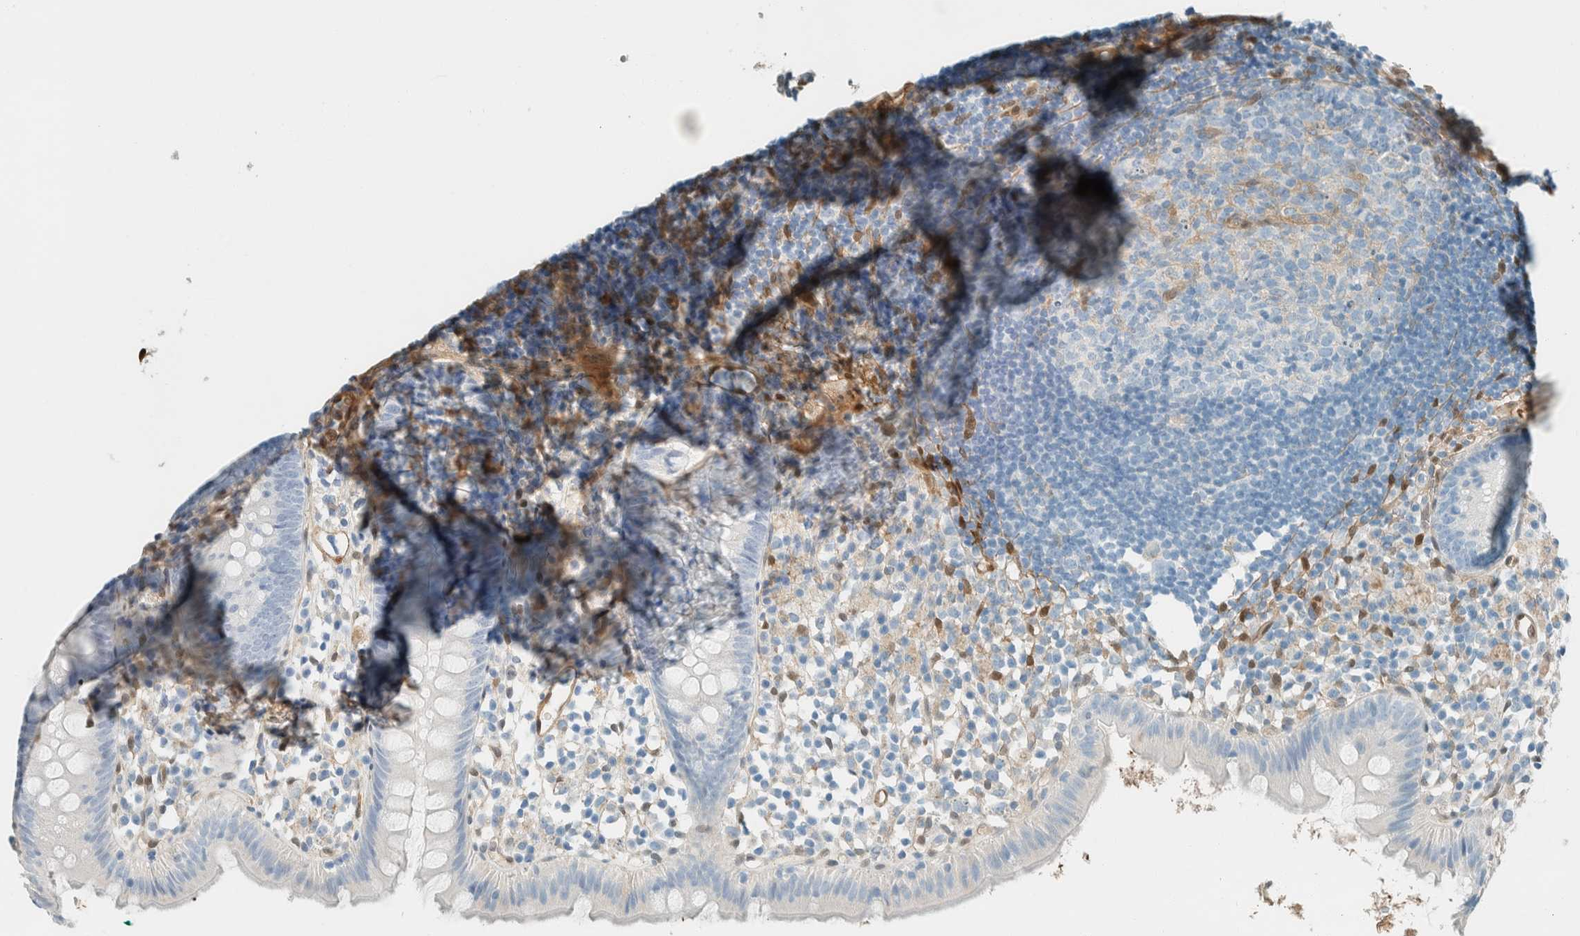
{"staining": {"intensity": "weak", "quantity": "<25%", "location": "cytoplasmic/membranous"}, "tissue": "appendix", "cell_type": "Glandular cells", "image_type": "normal", "snomed": [{"axis": "morphology", "description": "Normal tissue, NOS"}, {"axis": "topography", "description": "Appendix"}], "caption": "DAB (3,3'-diaminobenzidine) immunohistochemical staining of unremarkable appendix reveals no significant staining in glandular cells. (Immunohistochemistry (ihc), brightfield microscopy, high magnification).", "gene": "NXN", "patient": {"sex": "female", "age": 20}}